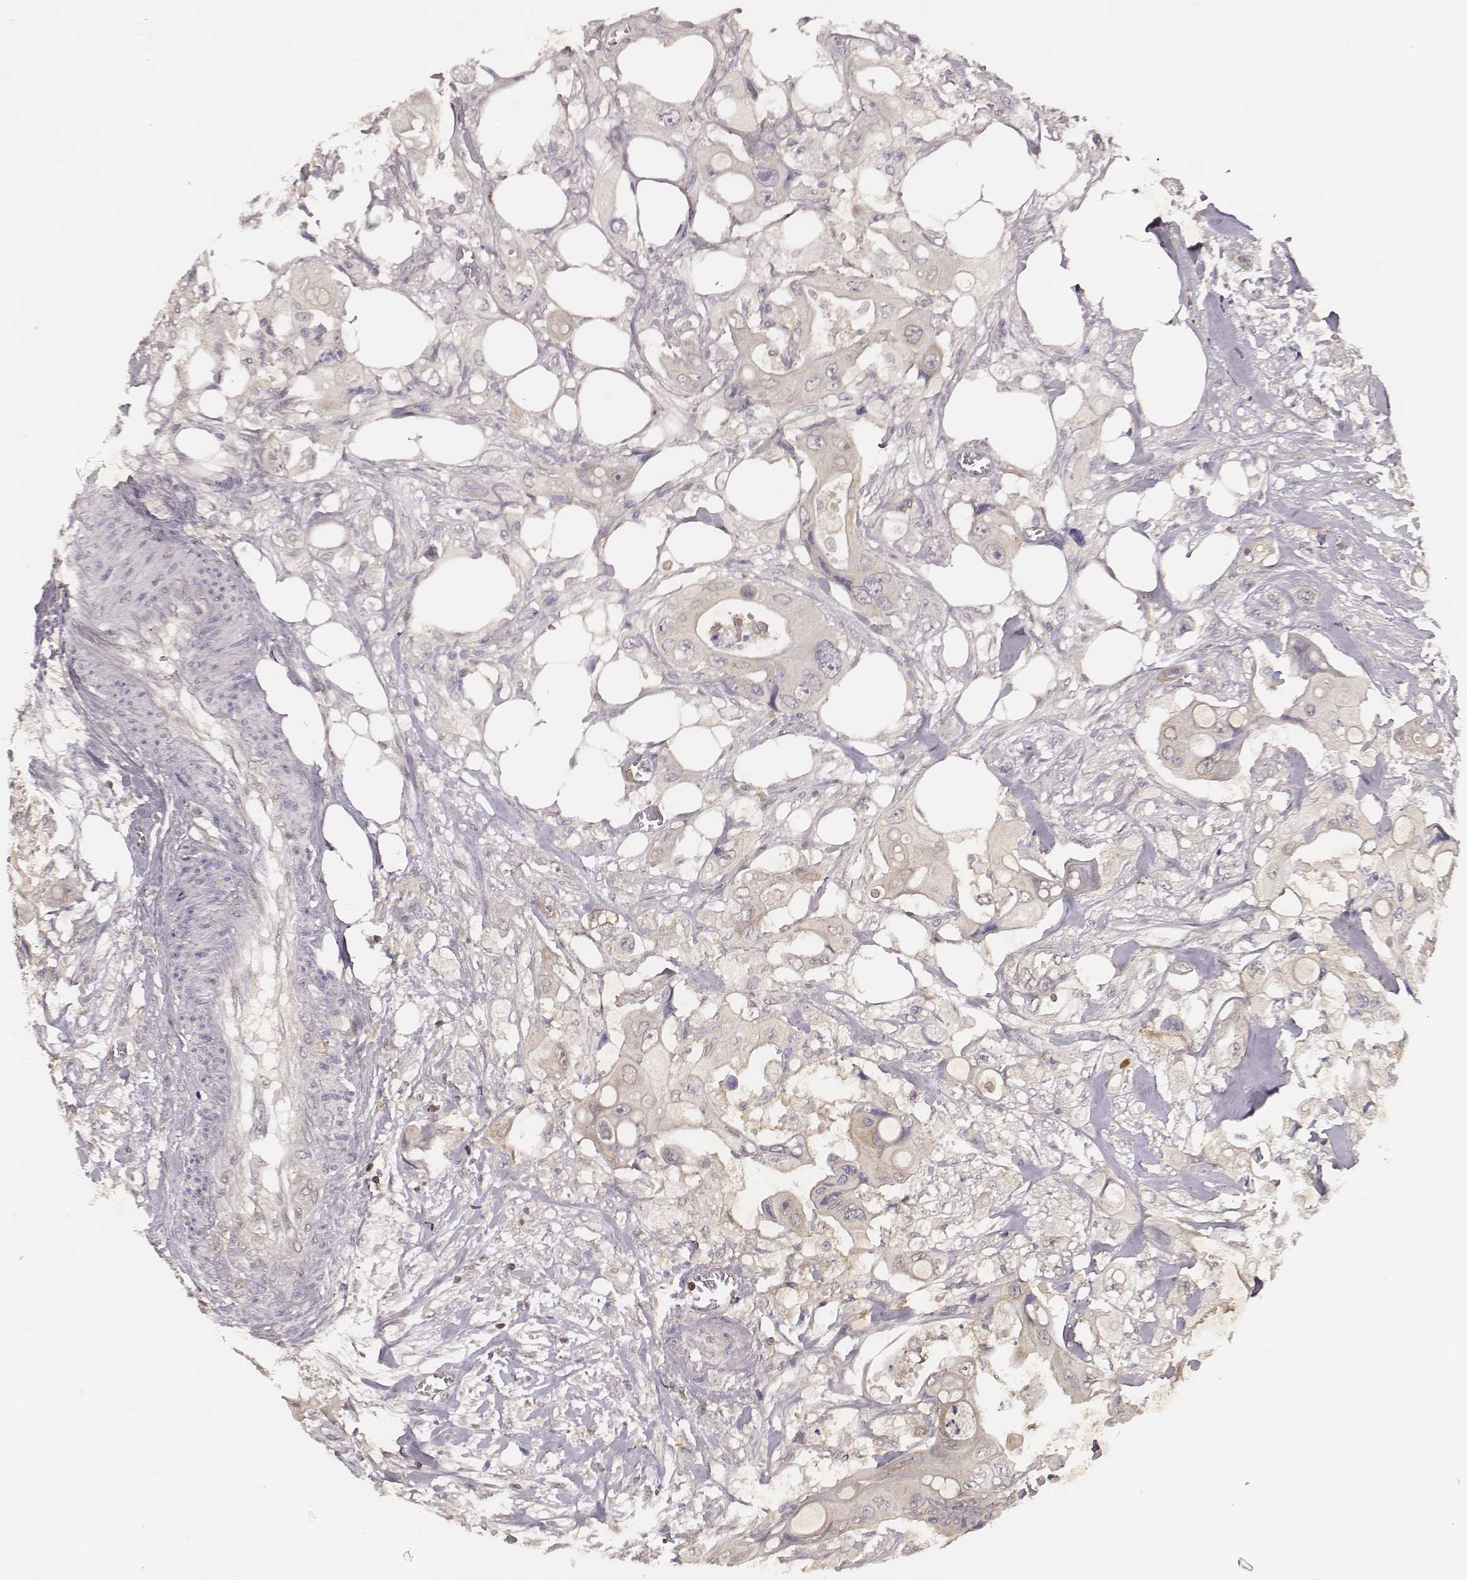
{"staining": {"intensity": "negative", "quantity": "none", "location": "none"}, "tissue": "colorectal cancer", "cell_type": "Tumor cells", "image_type": "cancer", "snomed": [{"axis": "morphology", "description": "Adenocarcinoma, NOS"}, {"axis": "topography", "description": "Rectum"}], "caption": "Immunohistochemistry (IHC) micrograph of human colorectal cancer stained for a protein (brown), which exhibits no positivity in tumor cells.", "gene": "PILRA", "patient": {"sex": "male", "age": 63}}